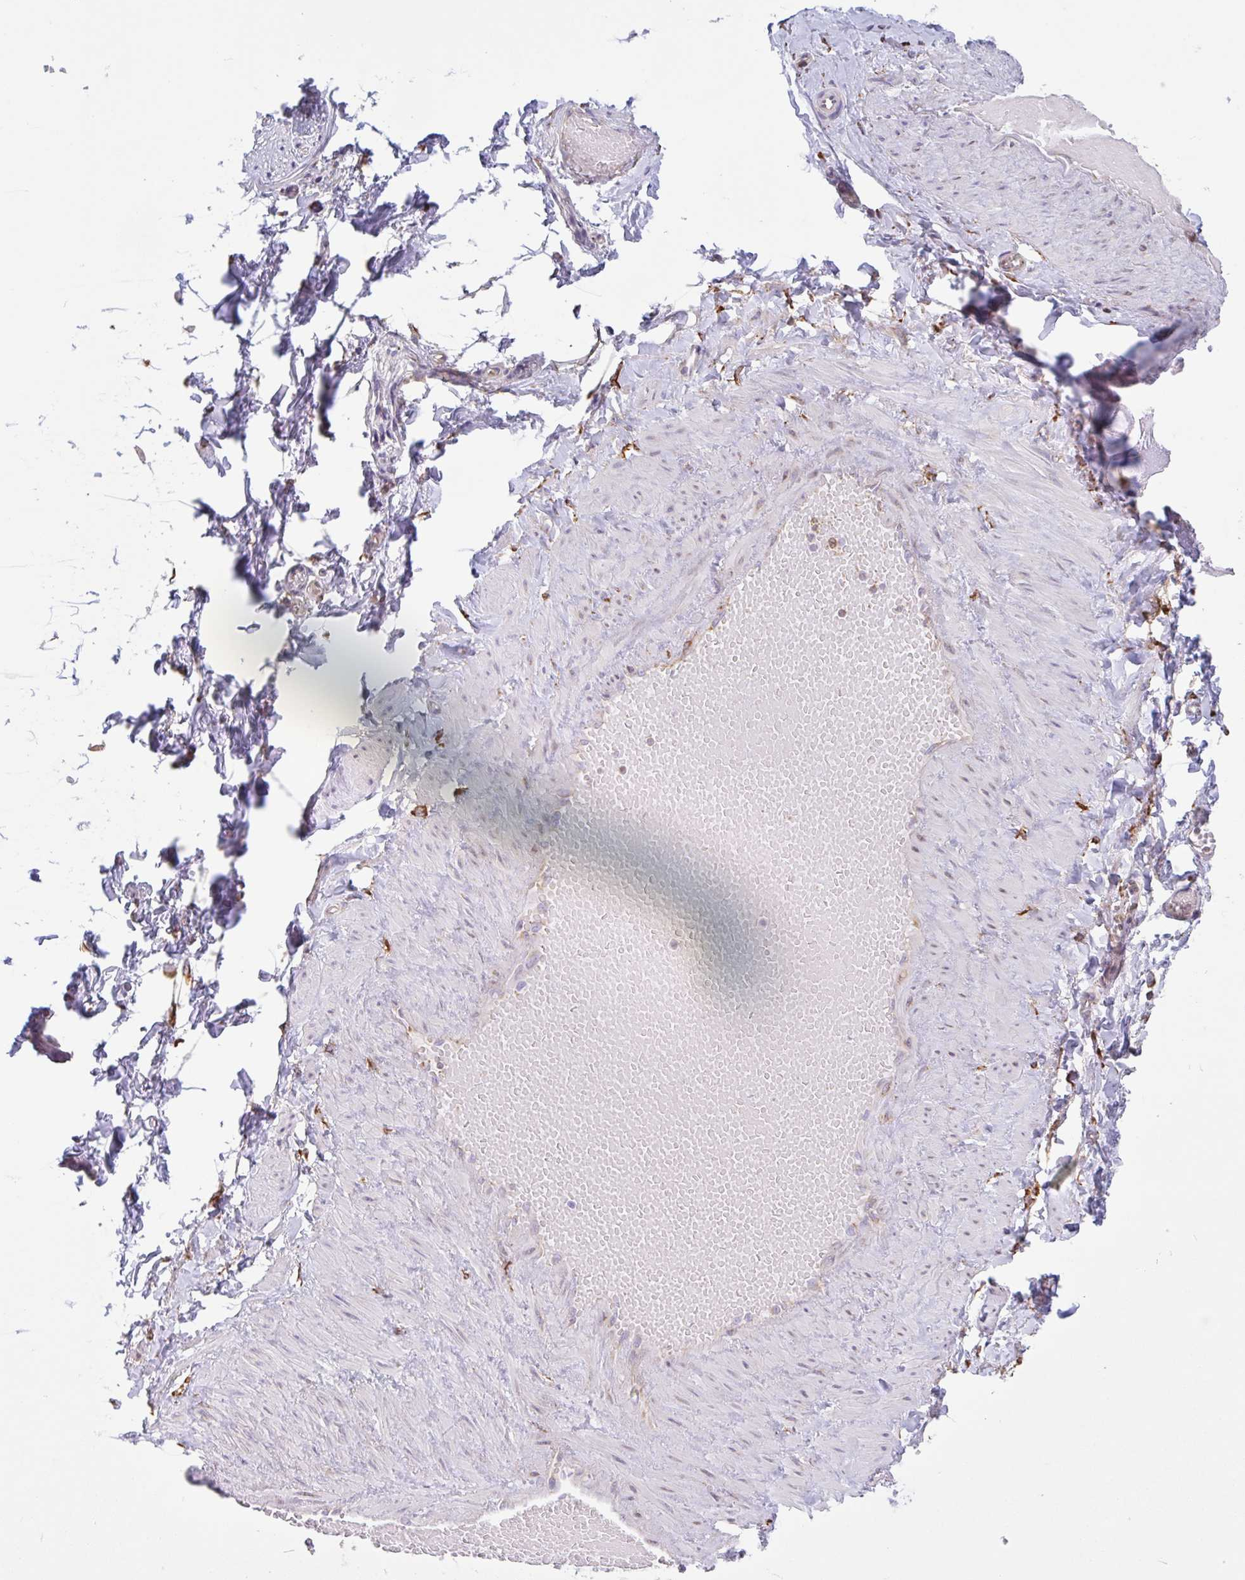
{"staining": {"intensity": "negative", "quantity": "none", "location": "none"}, "tissue": "adipose tissue", "cell_type": "Adipocytes", "image_type": "normal", "snomed": [{"axis": "morphology", "description": "Normal tissue, NOS"}, {"axis": "topography", "description": "Soft tissue"}, {"axis": "topography", "description": "Adipose tissue"}, {"axis": "topography", "description": "Vascular tissue"}, {"axis": "topography", "description": "Peripheral nerve tissue"}], "caption": "Adipocytes show no significant expression in benign adipose tissue. The staining is performed using DAB brown chromogen with nuclei counter-stained in using hematoxylin.", "gene": "DOK4", "patient": {"sex": "male", "age": 29}}